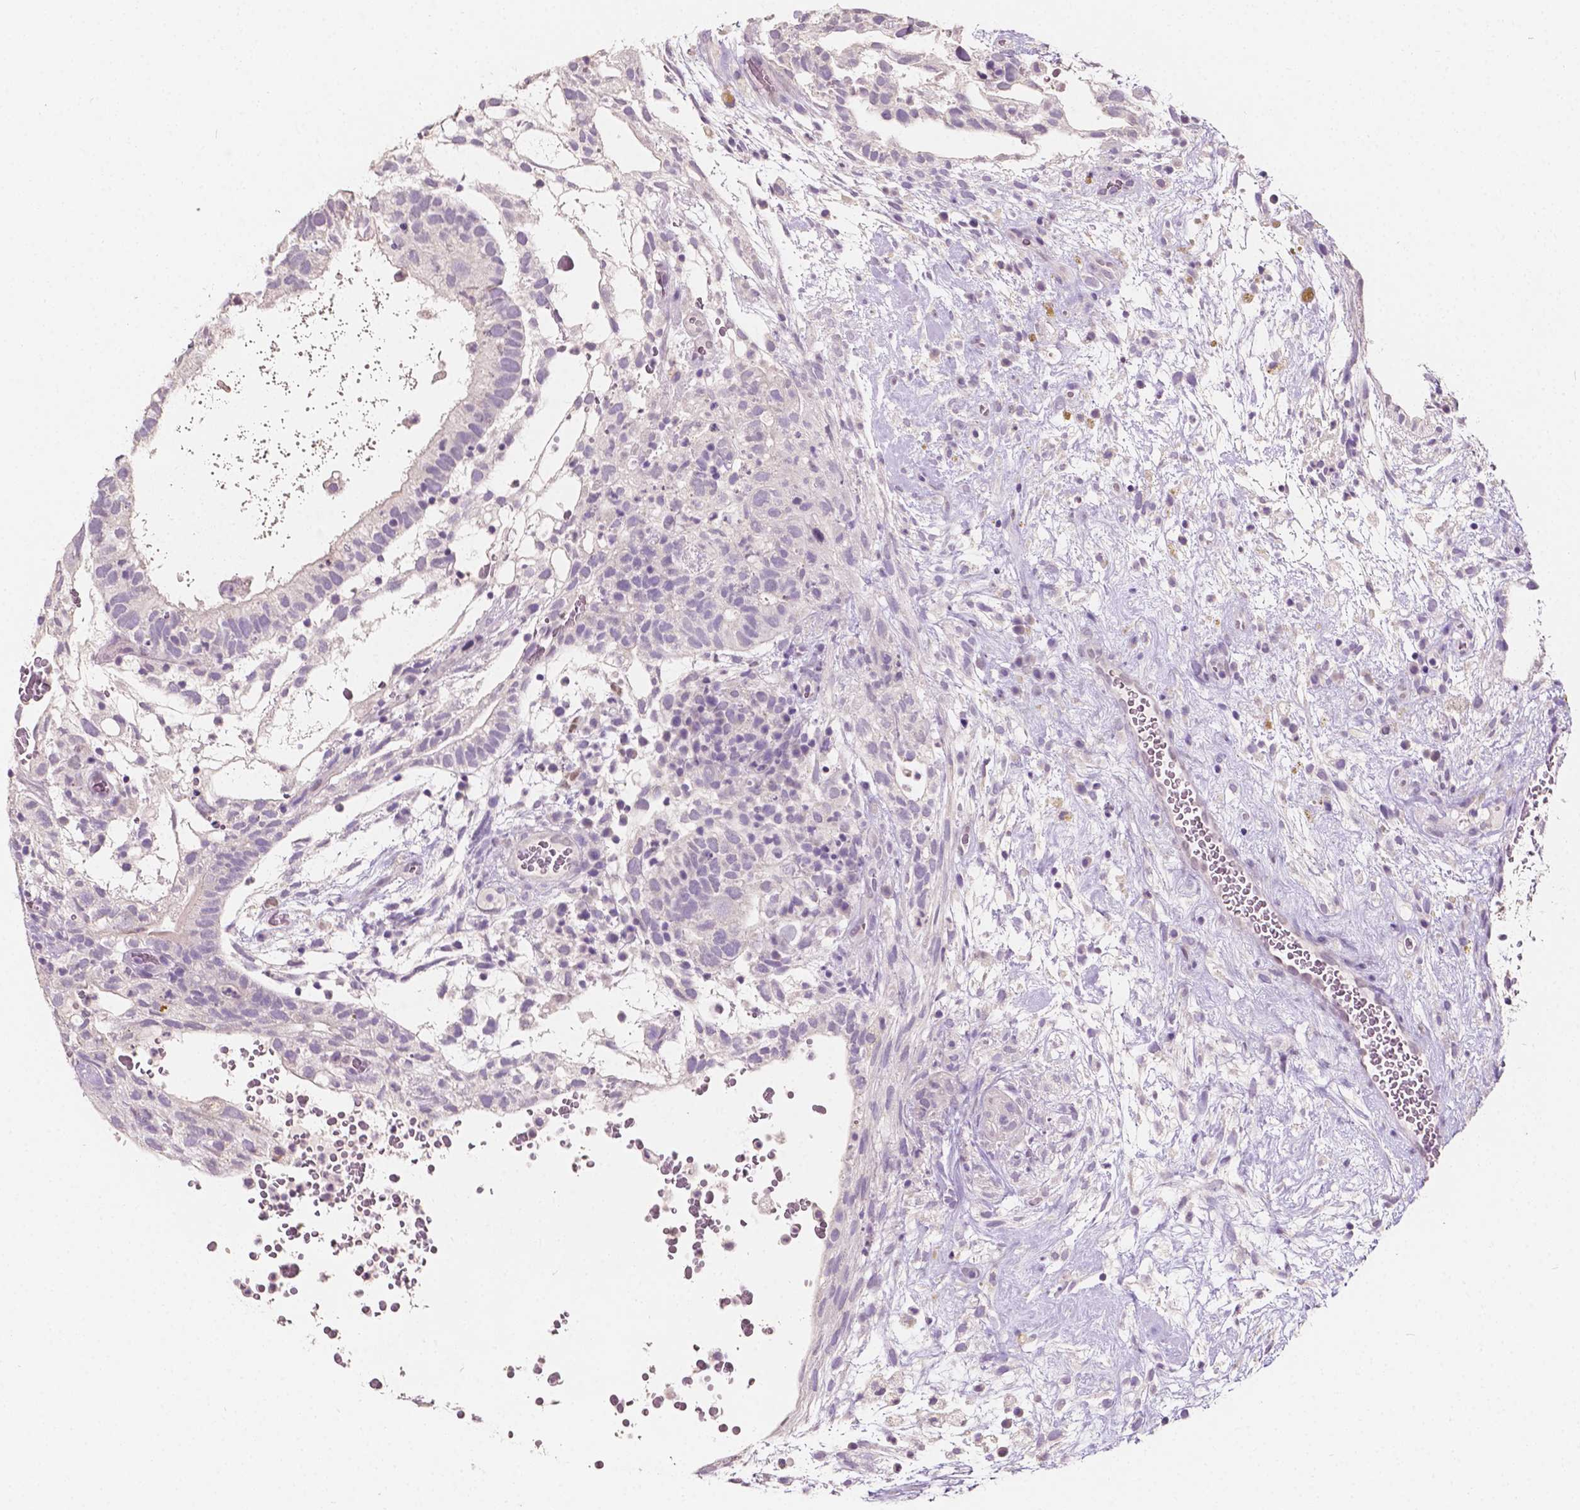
{"staining": {"intensity": "negative", "quantity": "none", "location": "none"}, "tissue": "testis cancer", "cell_type": "Tumor cells", "image_type": "cancer", "snomed": [{"axis": "morphology", "description": "Normal tissue, NOS"}, {"axis": "morphology", "description": "Carcinoma, Embryonal, NOS"}, {"axis": "topography", "description": "Testis"}], "caption": "DAB immunohistochemical staining of human embryonal carcinoma (testis) demonstrates no significant expression in tumor cells. (Brightfield microscopy of DAB (3,3'-diaminobenzidine) immunohistochemistry (IHC) at high magnification).", "gene": "TAL1", "patient": {"sex": "male", "age": 32}}